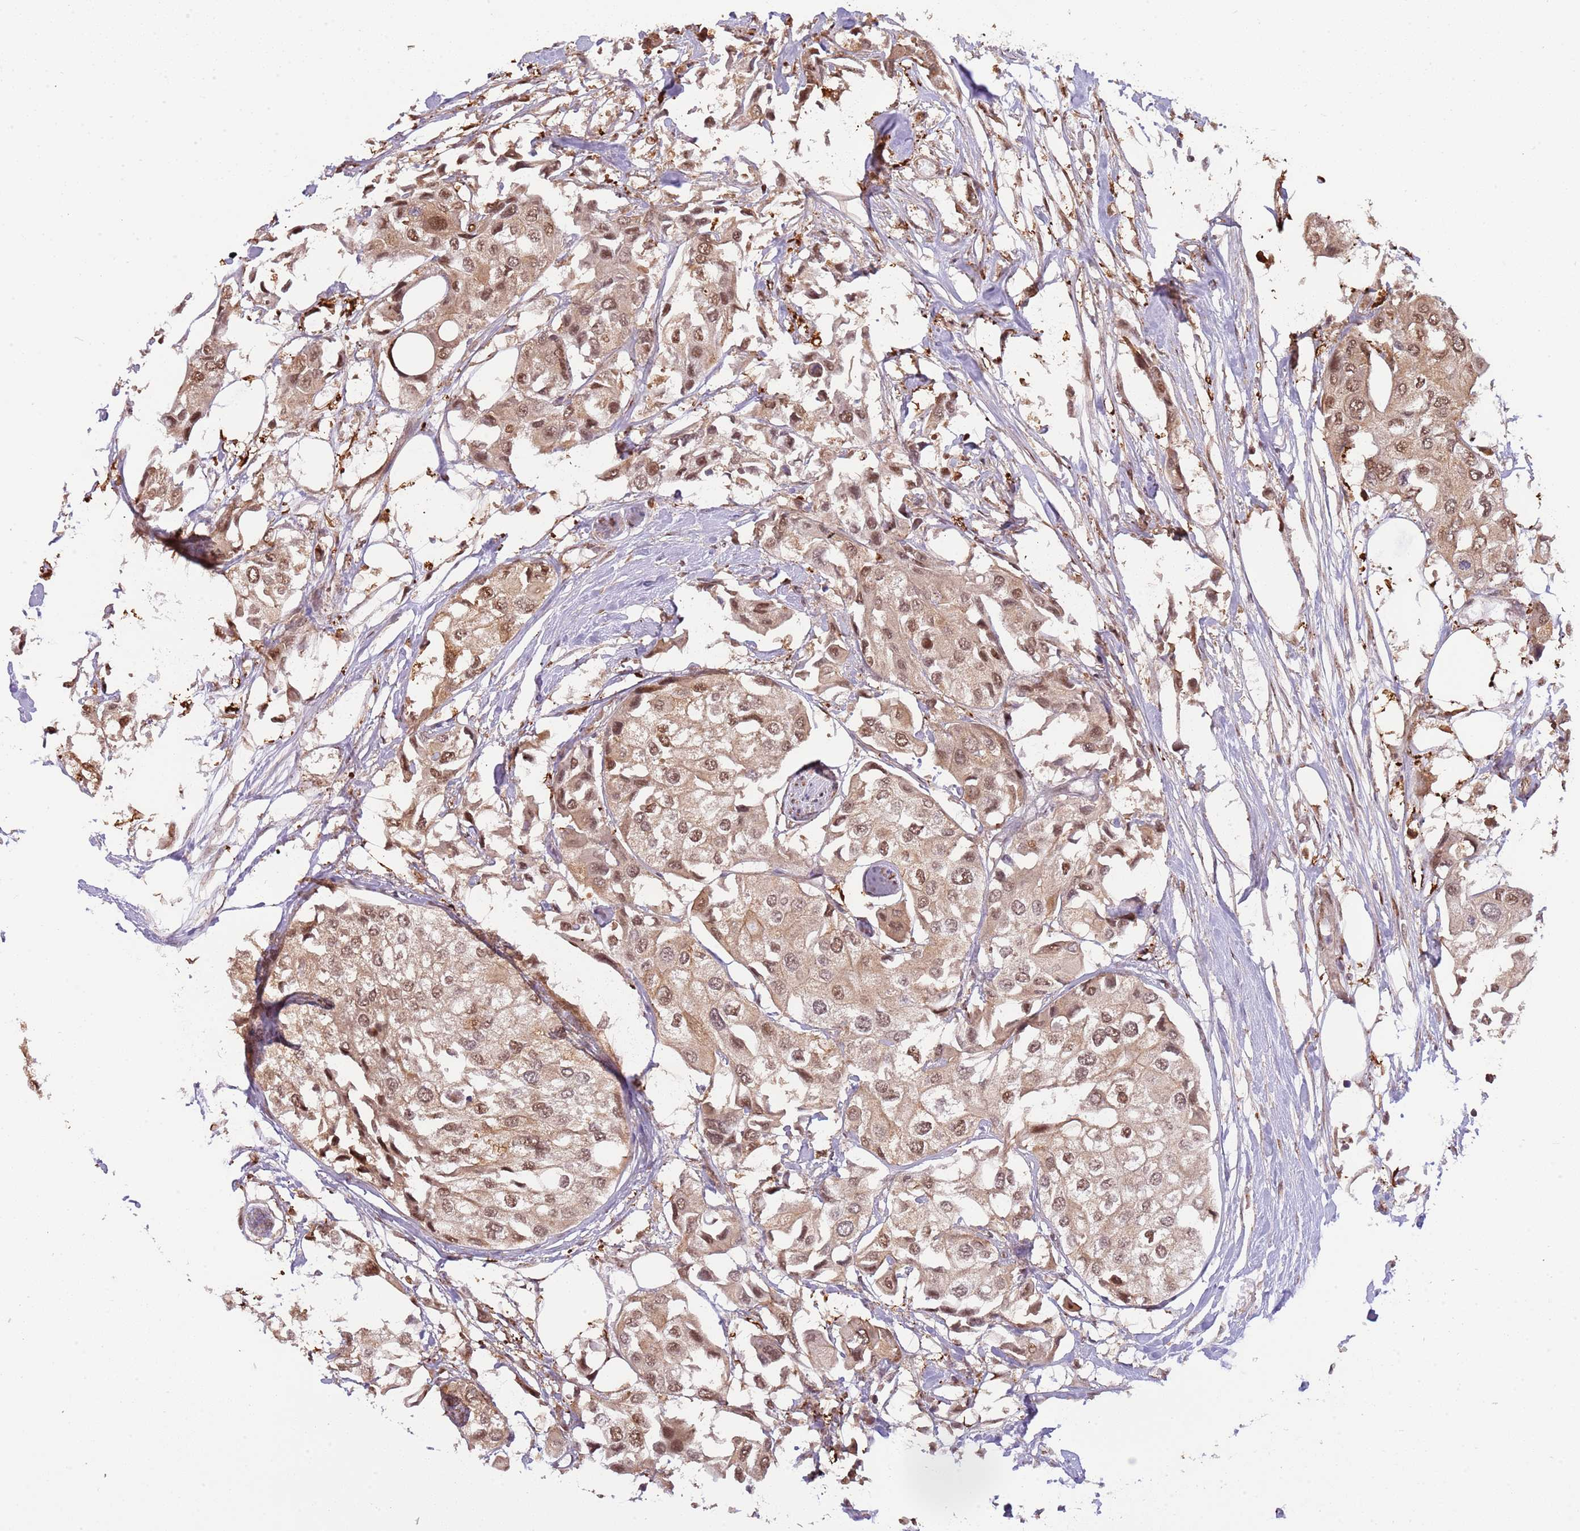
{"staining": {"intensity": "moderate", "quantity": ">75%", "location": "cytoplasmic/membranous,nuclear"}, "tissue": "urothelial cancer", "cell_type": "Tumor cells", "image_type": "cancer", "snomed": [{"axis": "morphology", "description": "Urothelial carcinoma, High grade"}, {"axis": "topography", "description": "Urinary bladder"}], "caption": "IHC image of urothelial carcinoma (high-grade) stained for a protein (brown), which reveals medium levels of moderate cytoplasmic/membranous and nuclear positivity in approximately >75% of tumor cells.", "gene": "PLSCR5", "patient": {"sex": "male", "age": 64}}